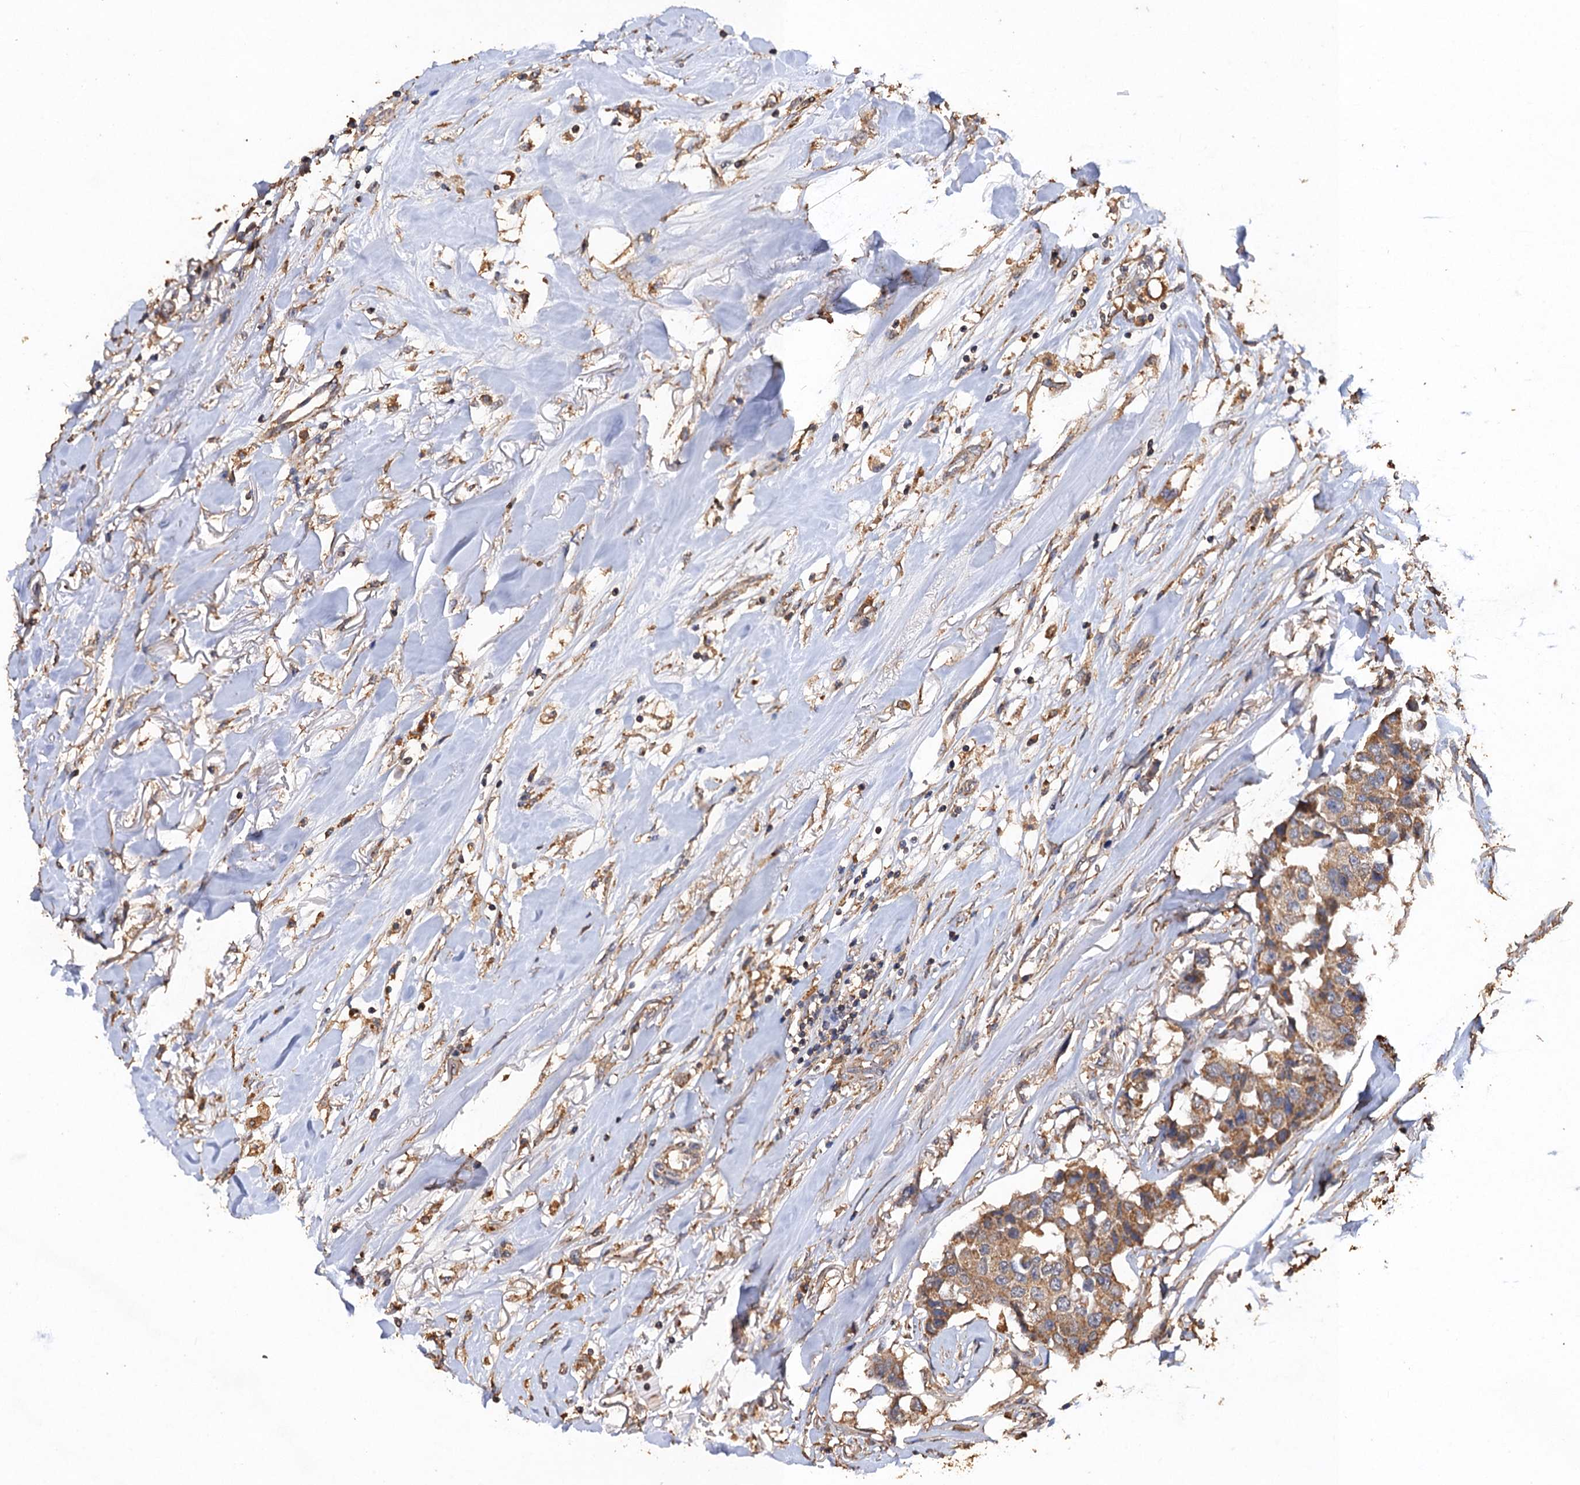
{"staining": {"intensity": "moderate", "quantity": ">75%", "location": "cytoplasmic/membranous"}, "tissue": "breast cancer", "cell_type": "Tumor cells", "image_type": "cancer", "snomed": [{"axis": "morphology", "description": "Duct carcinoma"}, {"axis": "topography", "description": "Breast"}], "caption": "Breast cancer stained with DAB immunohistochemistry (IHC) demonstrates medium levels of moderate cytoplasmic/membranous staining in about >75% of tumor cells.", "gene": "SCUBE3", "patient": {"sex": "female", "age": 80}}